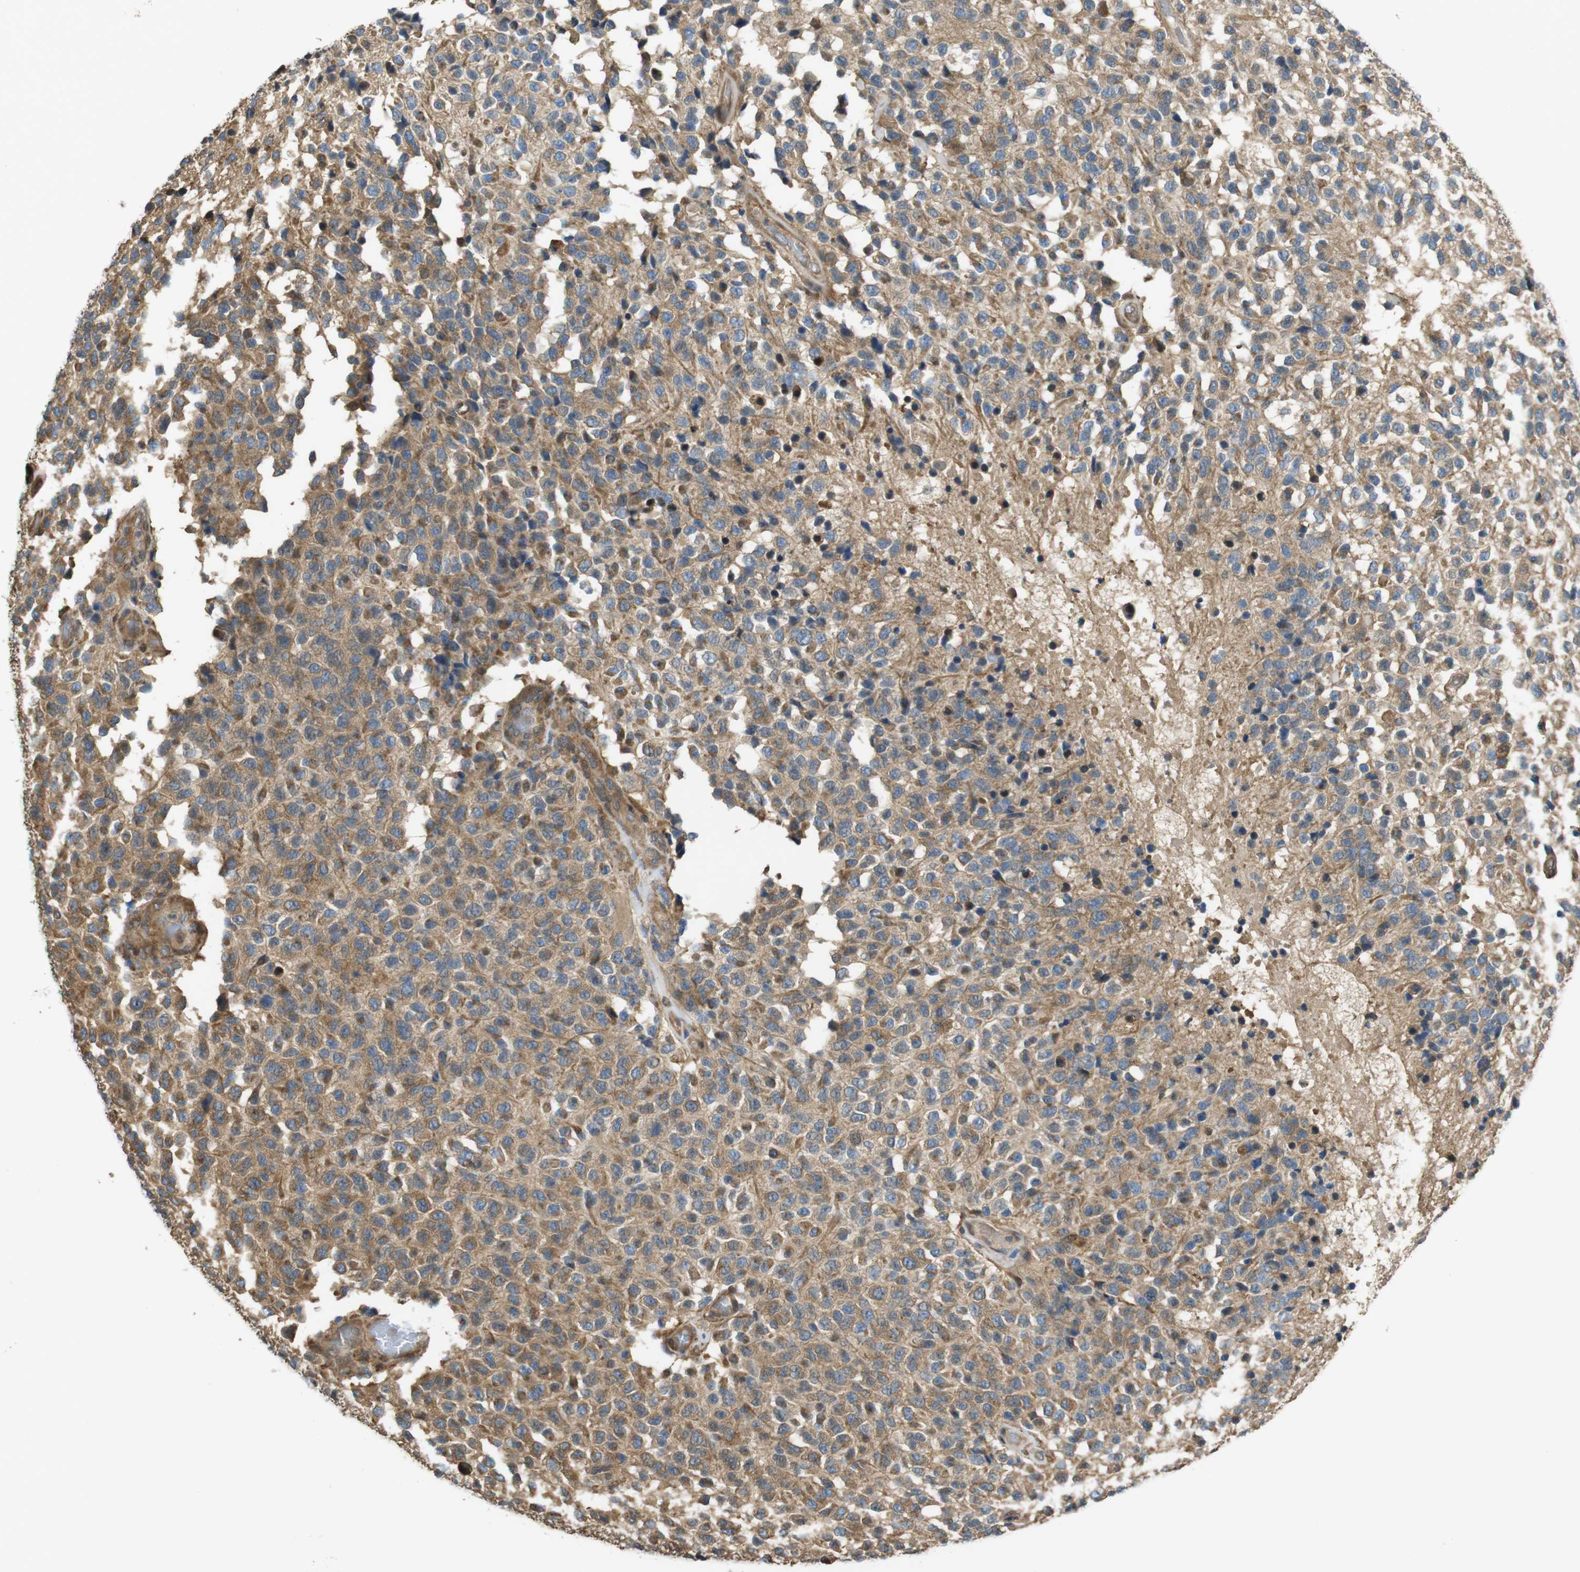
{"staining": {"intensity": "moderate", "quantity": ">75%", "location": "cytoplasmic/membranous"}, "tissue": "glioma", "cell_type": "Tumor cells", "image_type": "cancer", "snomed": [{"axis": "morphology", "description": "Glioma, malignant, High grade"}, {"axis": "topography", "description": "pancreas cauda"}], "caption": "Moderate cytoplasmic/membranous protein staining is present in approximately >75% of tumor cells in glioma. (brown staining indicates protein expression, while blue staining denotes nuclei).", "gene": "ARHGDIA", "patient": {"sex": "male", "age": 60}}